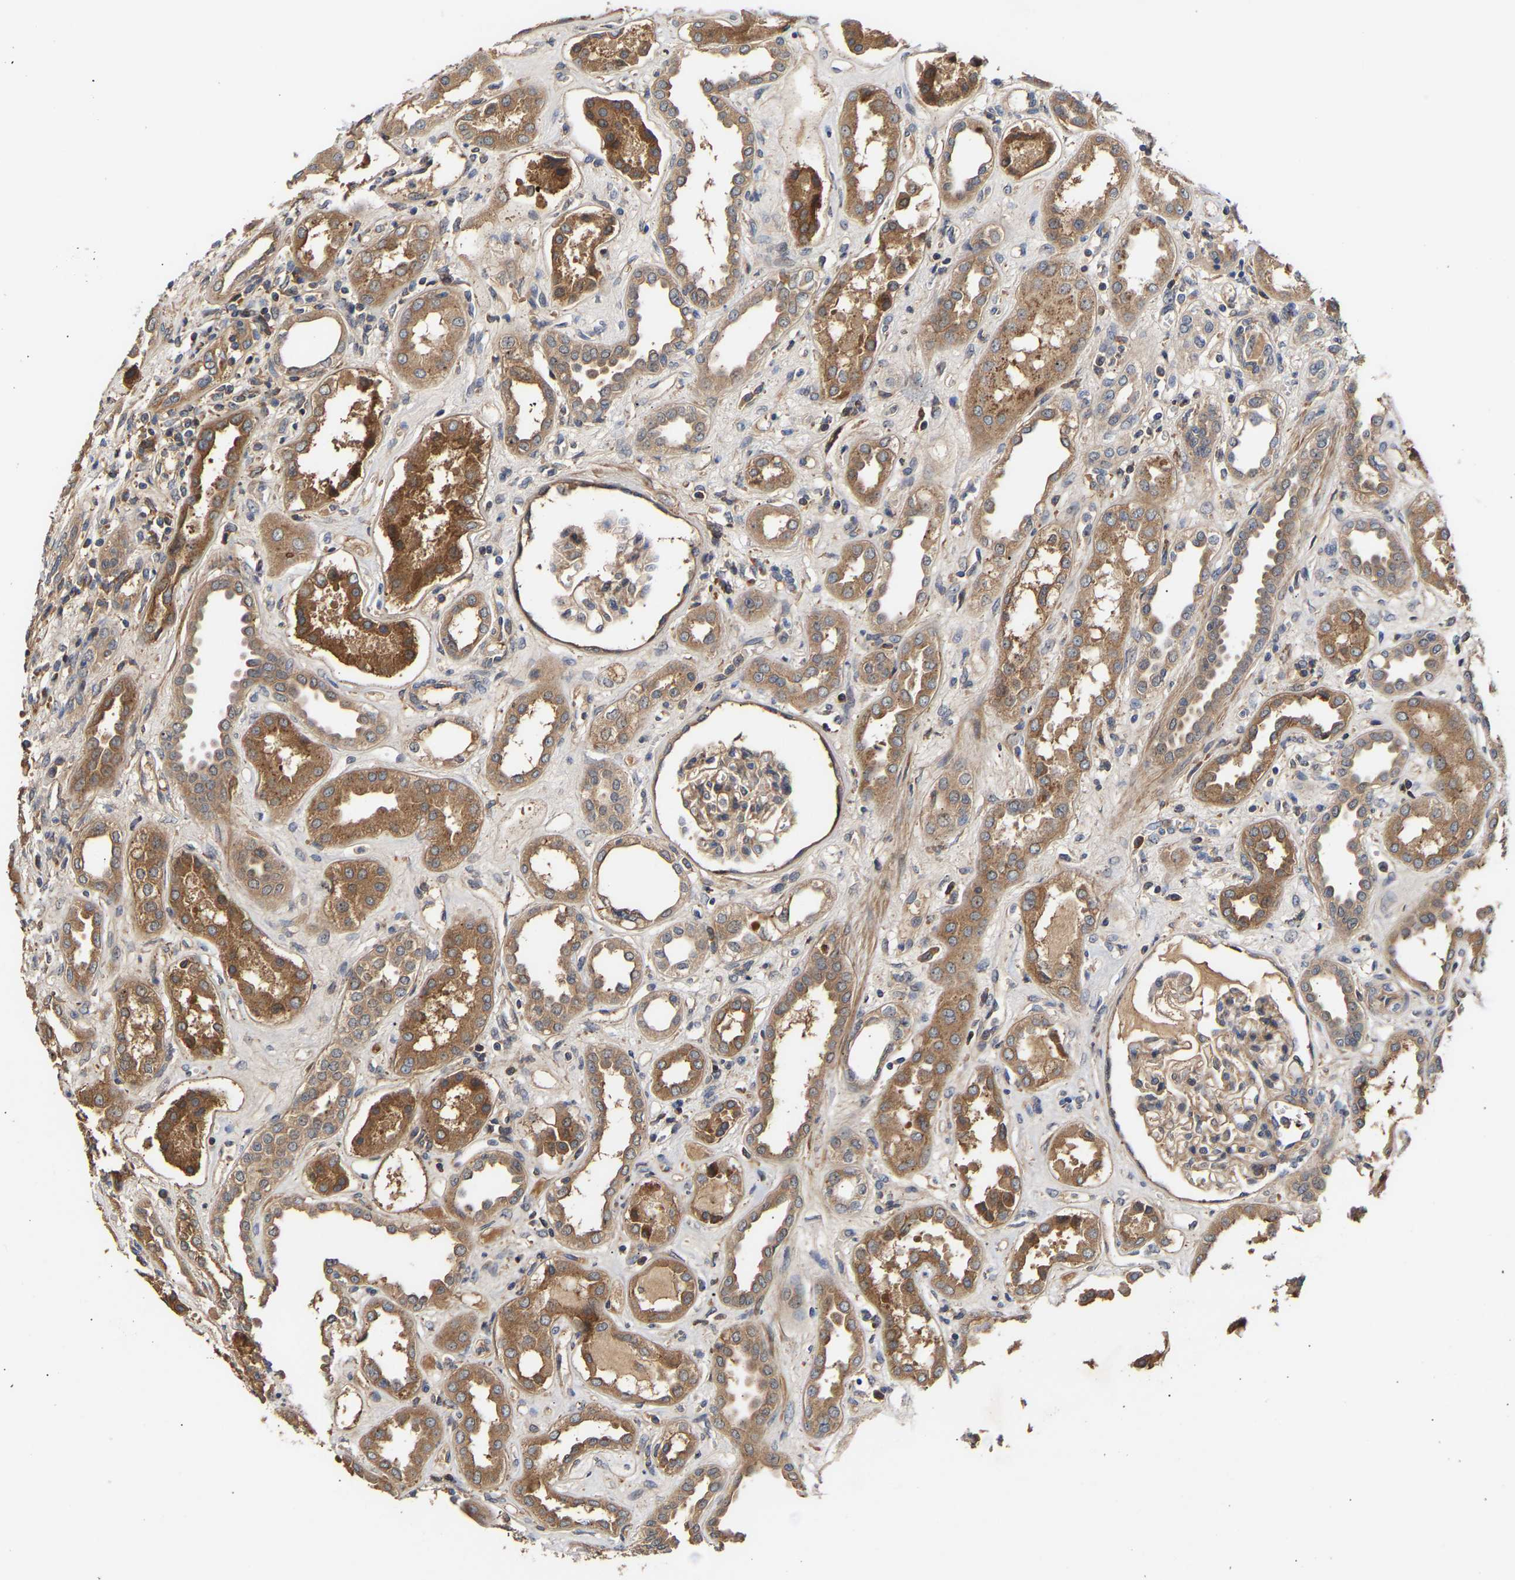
{"staining": {"intensity": "moderate", "quantity": "25%-75%", "location": "cytoplasmic/membranous"}, "tissue": "kidney", "cell_type": "Cells in glomeruli", "image_type": "normal", "snomed": [{"axis": "morphology", "description": "Normal tissue, NOS"}, {"axis": "topography", "description": "Kidney"}], "caption": "Kidney stained for a protein shows moderate cytoplasmic/membranous positivity in cells in glomeruli. The protein of interest is stained brown, and the nuclei are stained in blue (DAB IHC with brightfield microscopy, high magnification).", "gene": "KASH5", "patient": {"sex": "male", "age": 59}}